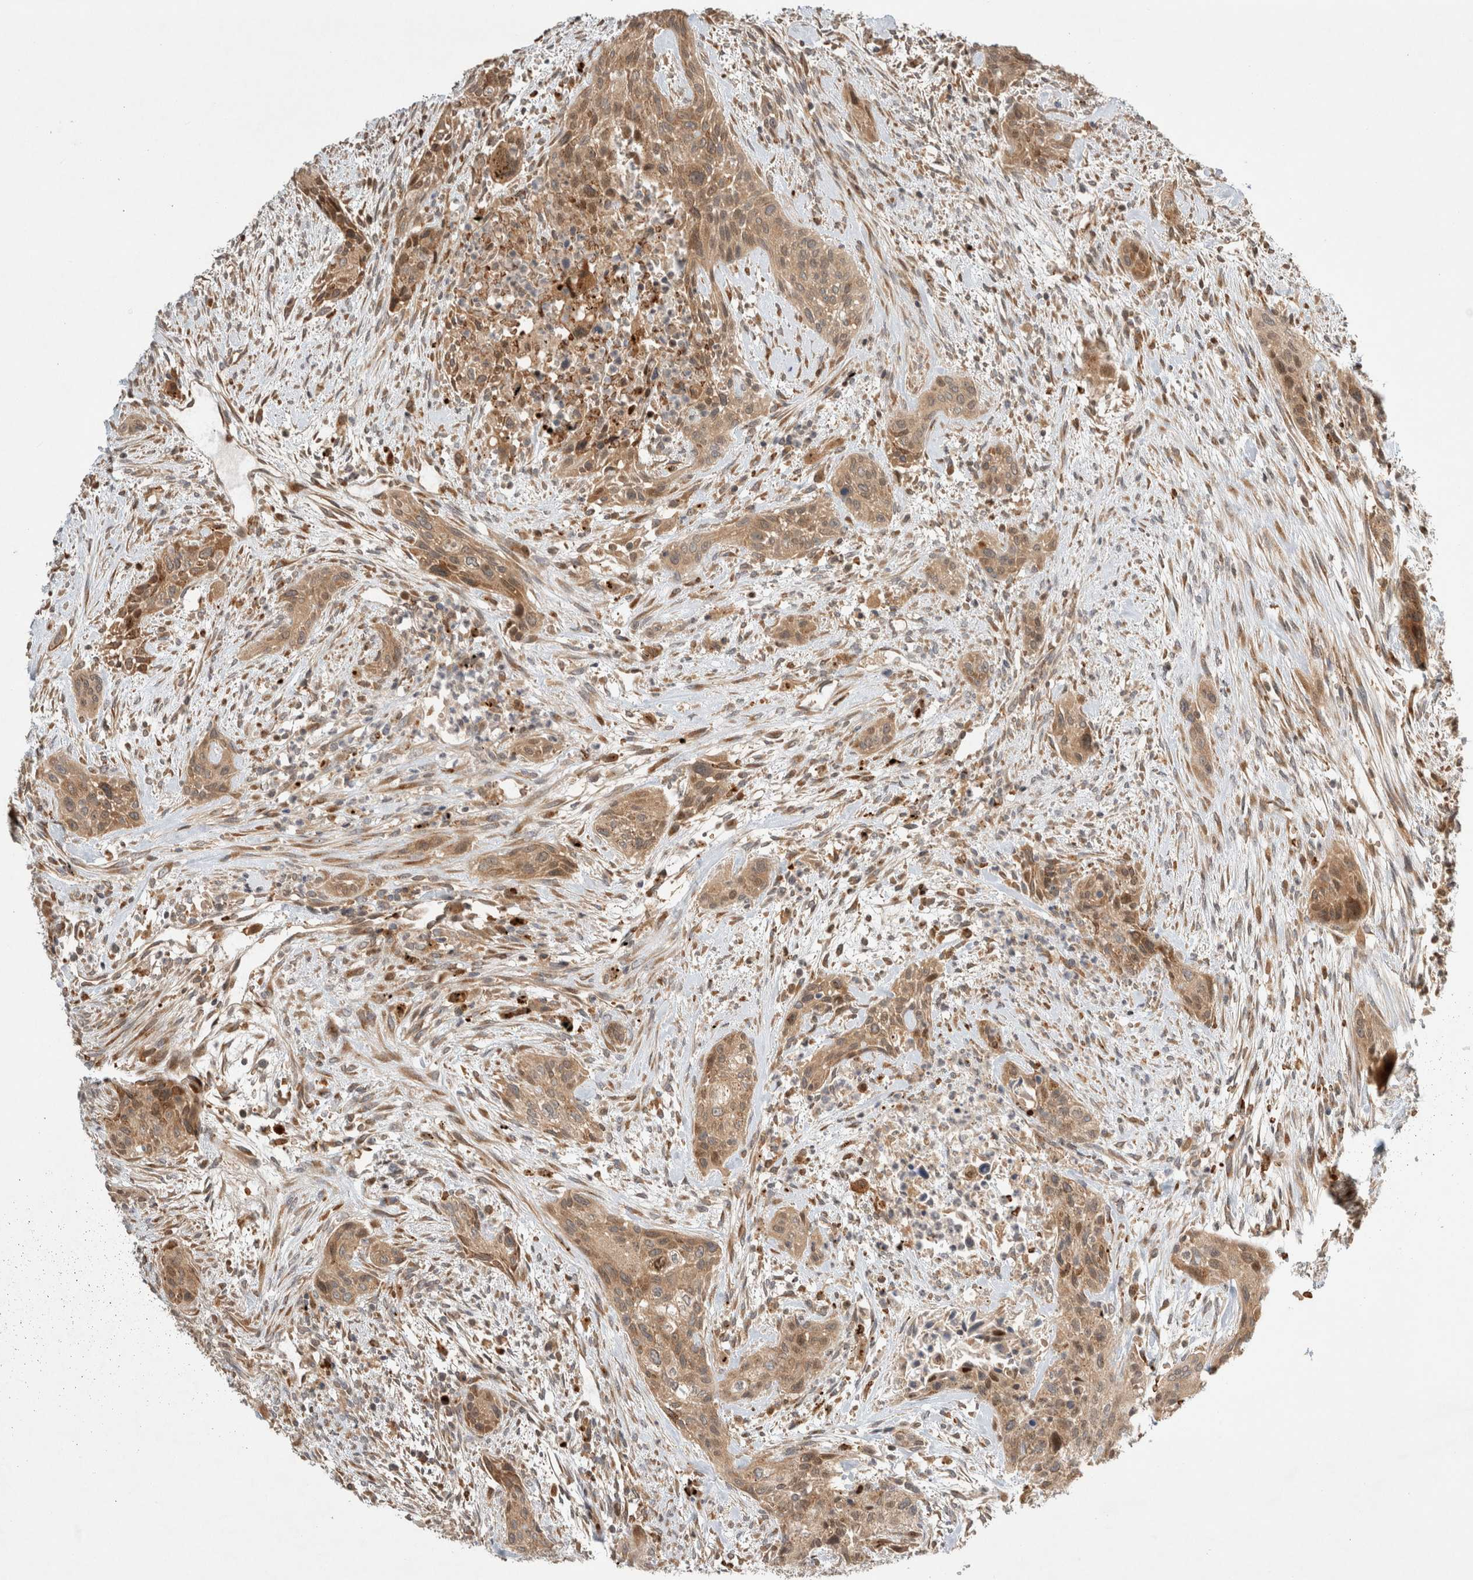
{"staining": {"intensity": "moderate", "quantity": ">75%", "location": "cytoplasmic/membranous,nuclear"}, "tissue": "urothelial cancer", "cell_type": "Tumor cells", "image_type": "cancer", "snomed": [{"axis": "morphology", "description": "Urothelial carcinoma, High grade"}, {"axis": "topography", "description": "Urinary bladder"}], "caption": "Protein analysis of high-grade urothelial carcinoma tissue exhibits moderate cytoplasmic/membranous and nuclear staining in about >75% of tumor cells. The staining was performed using DAB, with brown indicating positive protein expression. Nuclei are stained blue with hematoxylin.", "gene": "OTUD6B", "patient": {"sex": "male", "age": 35}}